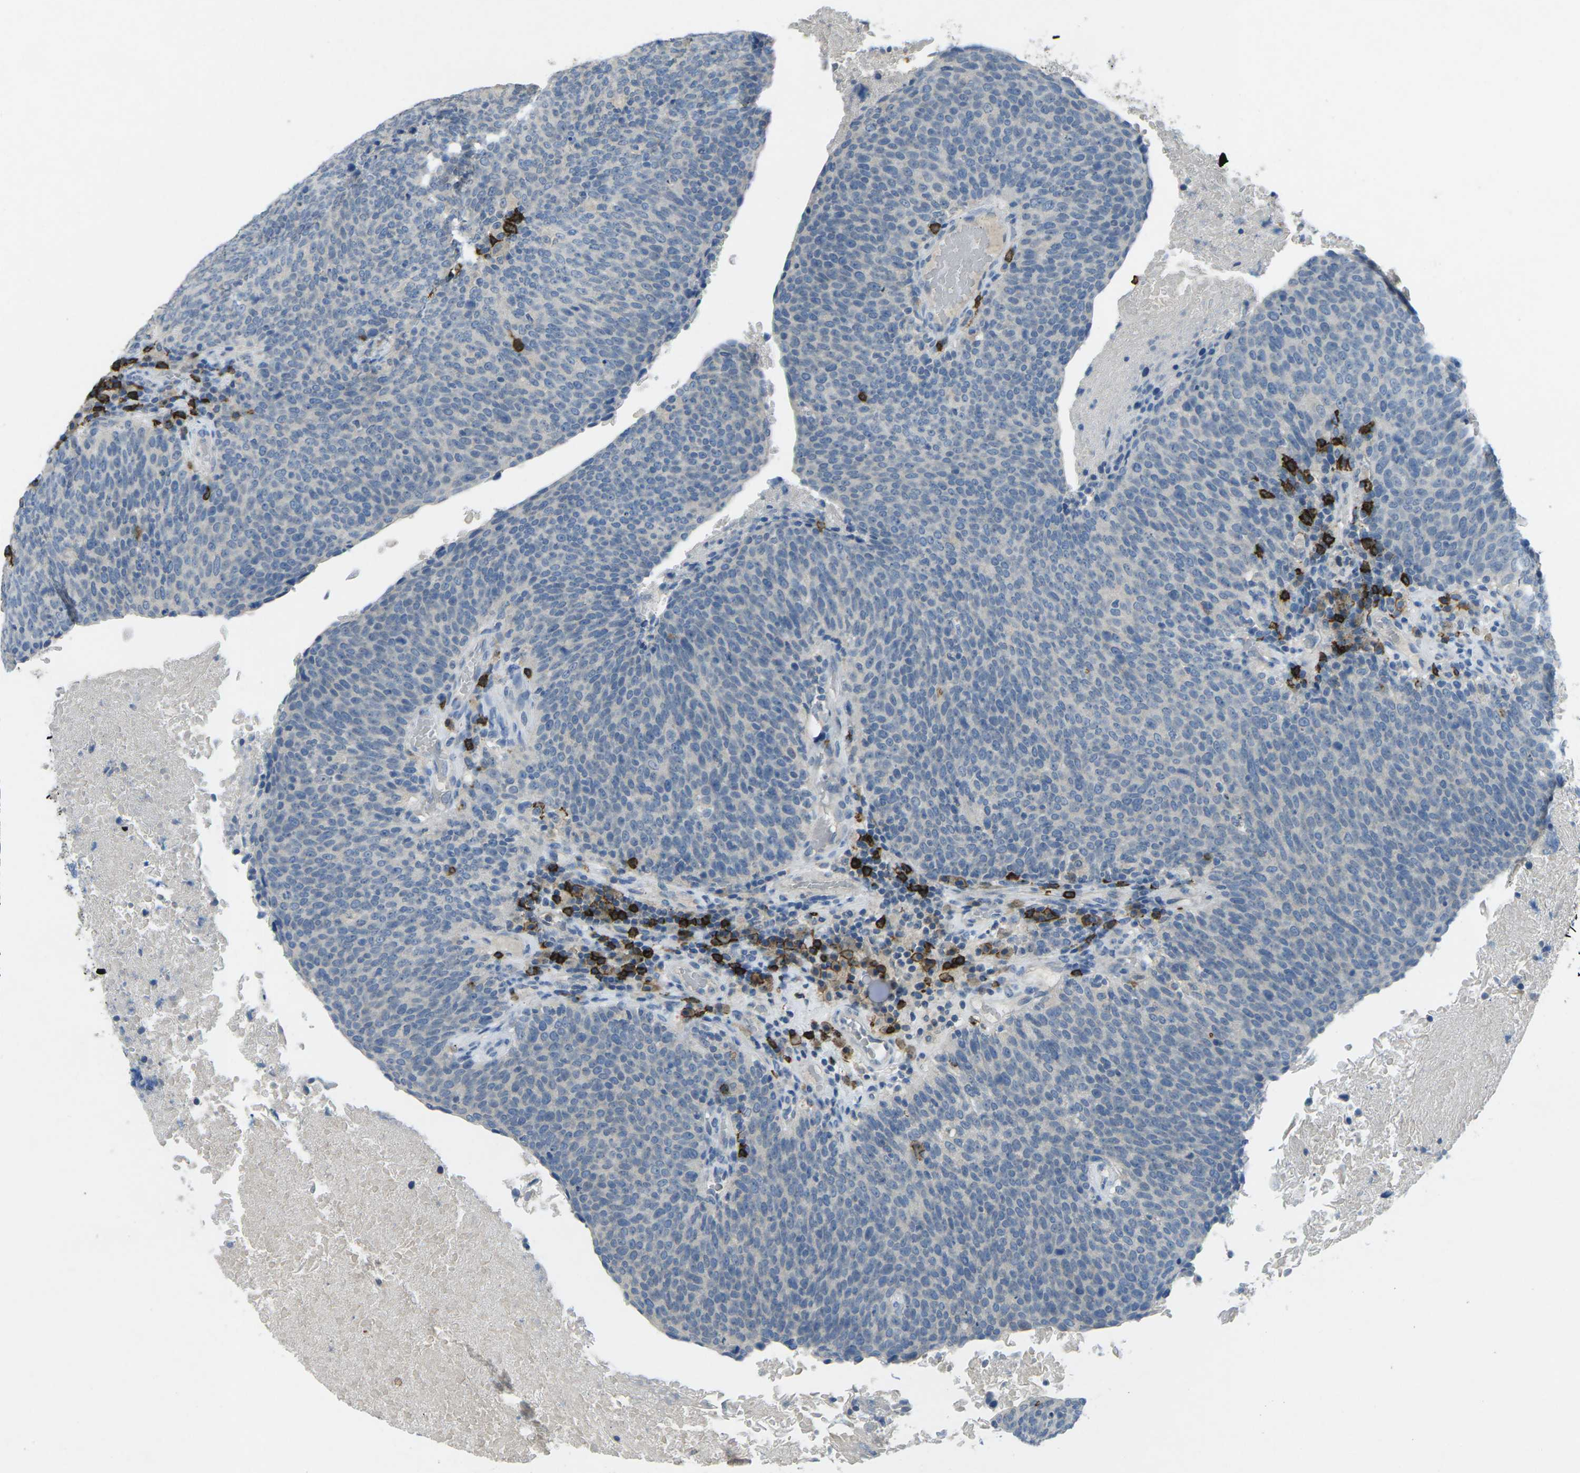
{"staining": {"intensity": "negative", "quantity": "none", "location": "none"}, "tissue": "head and neck cancer", "cell_type": "Tumor cells", "image_type": "cancer", "snomed": [{"axis": "morphology", "description": "Squamous cell carcinoma, NOS"}, {"axis": "morphology", "description": "Squamous cell carcinoma, metastatic, NOS"}, {"axis": "topography", "description": "Lymph node"}, {"axis": "topography", "description": "Head-Neck"}], "caption": "An image of human head and neck metastatic squamous cell carcinoma is negative for staining in tumor cells.", "gene": "CD19", "patient": {"sex": "male", "age": 62}}